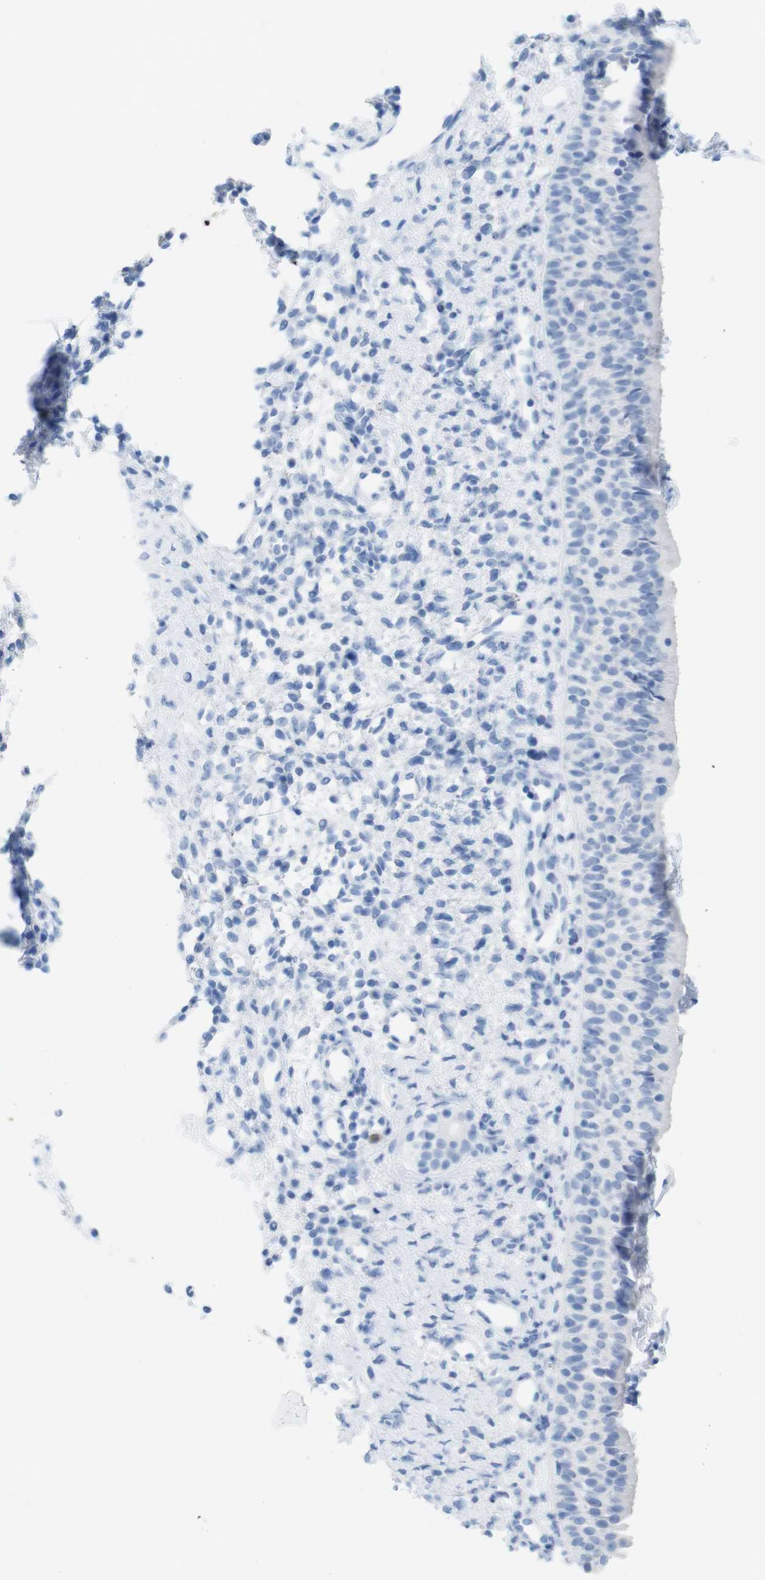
{"staining": {"intensity": "negative", "quantity": "none", "location": "none"}, "tissue": "nasopharynx", "cell_type": "Respiratory epithelial cells", "image_type": "normal", "snomed": [{"axis": "morphology", "description": "Normal tissue, NOS"}, {"axis": "topography", "description": "Nasopharynx"}], "caption": "IHC of unremarkable human nasopharynx shows no positivity in respiratory epithelial cells. The staining was performed using DAB (3,3'-diaminobenzidine) to visualize the protein expression in brown, while the nuclei were stained in blue with hematoxylin (Magnification: 20x).", "gene": "MYH7", "patient": {"sex": "male", "age": 22}}